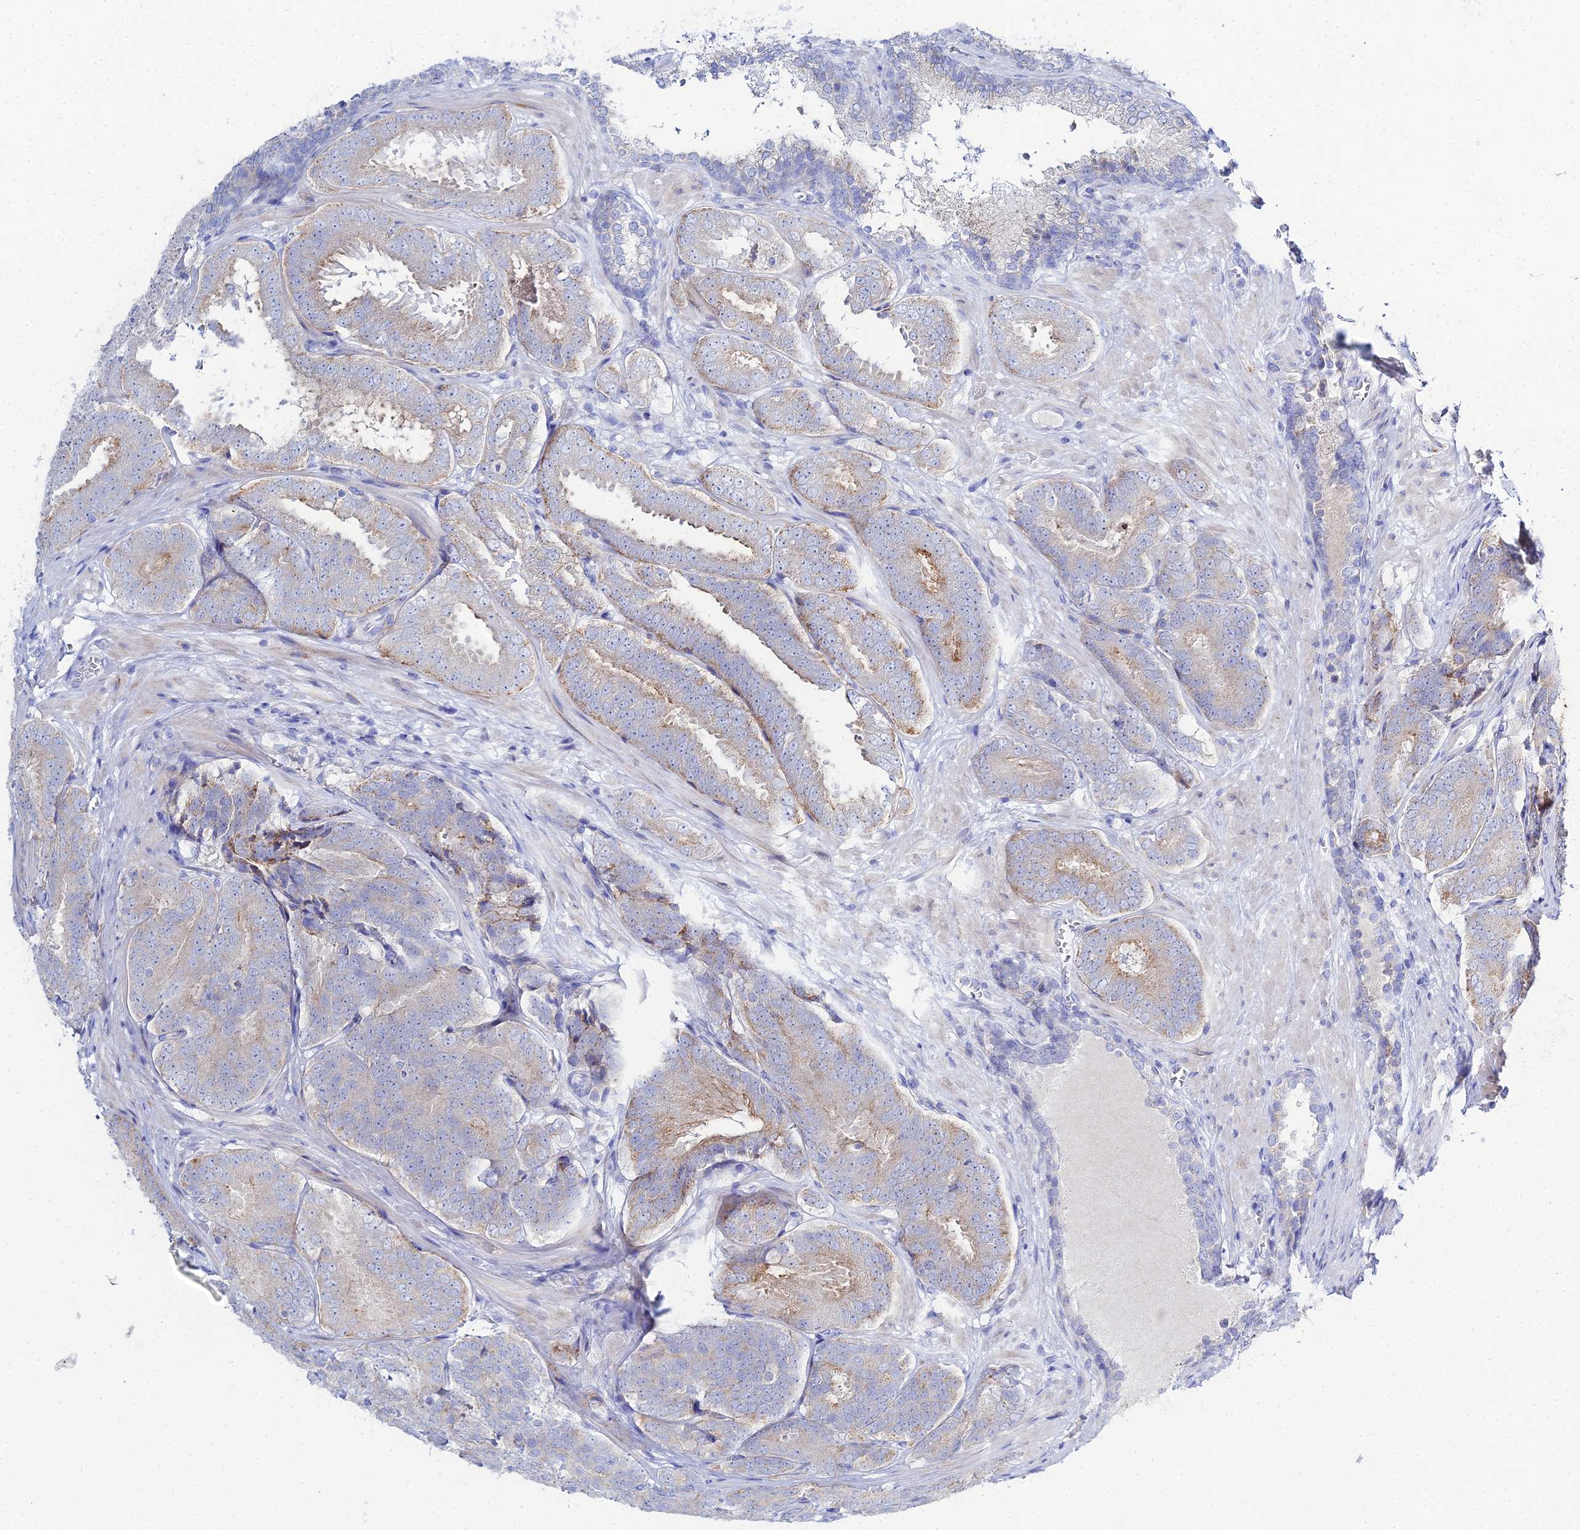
{"staining": {"intensity": "weak", "quantity": "25%-75%", "location": "cytoplasmic/membranous"}, "tissue": "prostate cancer", "cell_type": "Tumor cells", "image_type": "cancer", "snomed": [{"axis": "morphology", "description": "Adenocarcinoma, High grade"}, {"axis": "topography", "description": "Prostate"}], "caption": "Immunohistochemical staining of prostate adenocarcinoma (high-grade) exhibits weak cytoplasmic/membranous protein positivity in approximately 25%-75% of tumor cells. Using DAB (3,3'-diaminobenzidine) (brown) and hematoxylin (blue) stains, captured at high magnification using brightfield microscopy.", "gene": "DHX34", "patient": {"sex": "male", "age": 63}}